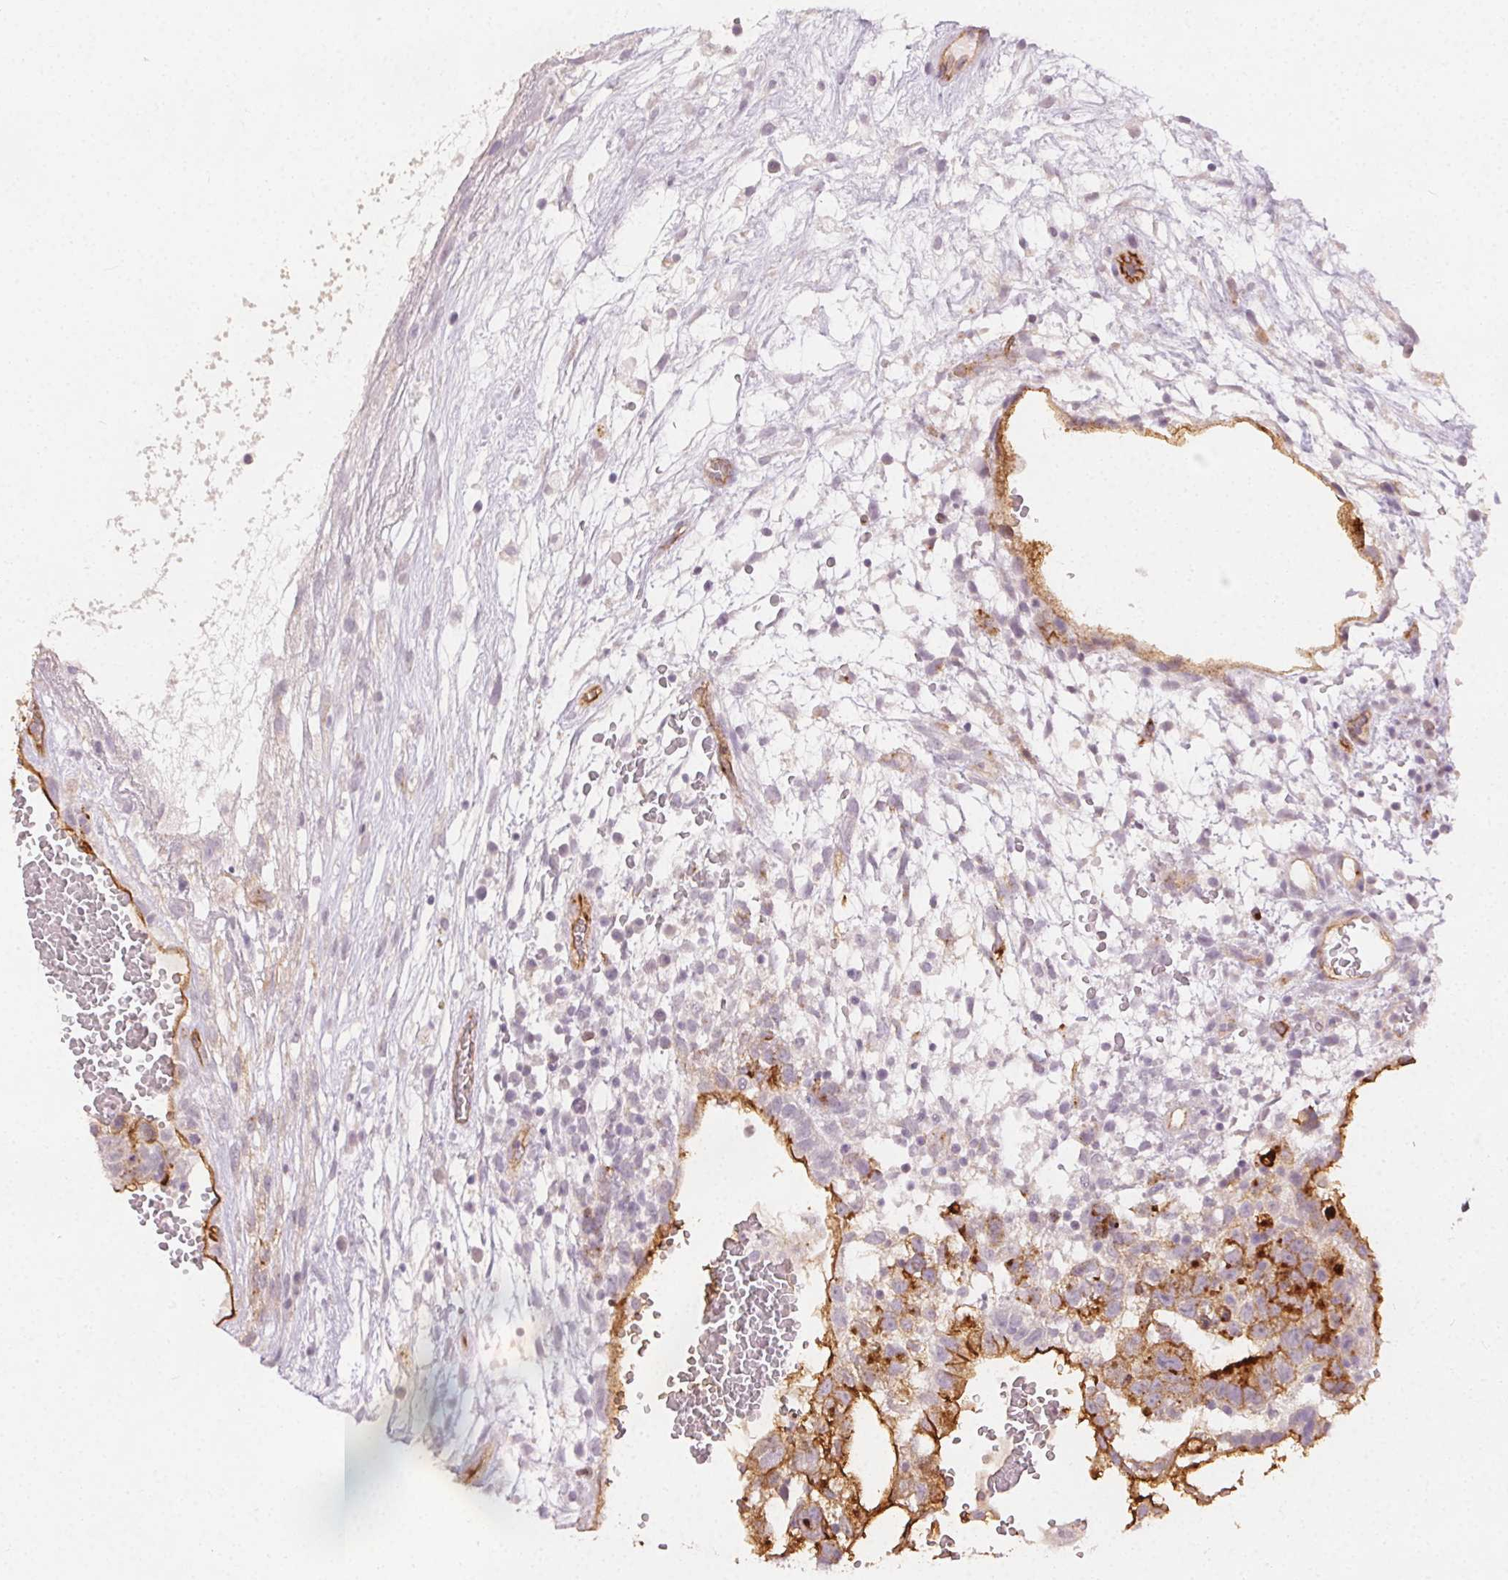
{"staining": {"intensity": "strong", "quantity": "<25%", "location": "cytoplasmic/membranous"}, "tissue": "testis cancer", "cell_type": "Tumor cells", "image_type": "cancer", "snomed": [{"axis": "morphology", "description": "Normal tissue, NOS"}, {"axis": "morphology", "description": "Carcinoma, Embryonal, NOS"}, {"axis": "topography", "description": "Testis"}], "caption": "DAB (3,3'-diaminobenzidine) immunohistochemical staining of human testis cancer (embryonal carcinoma) exhibits strong cytoplasmic/membranous protein staining in approximately <25% of tumor cells.", "gene": "PODXL", "patient": {"sex": "male", "age": 32}}